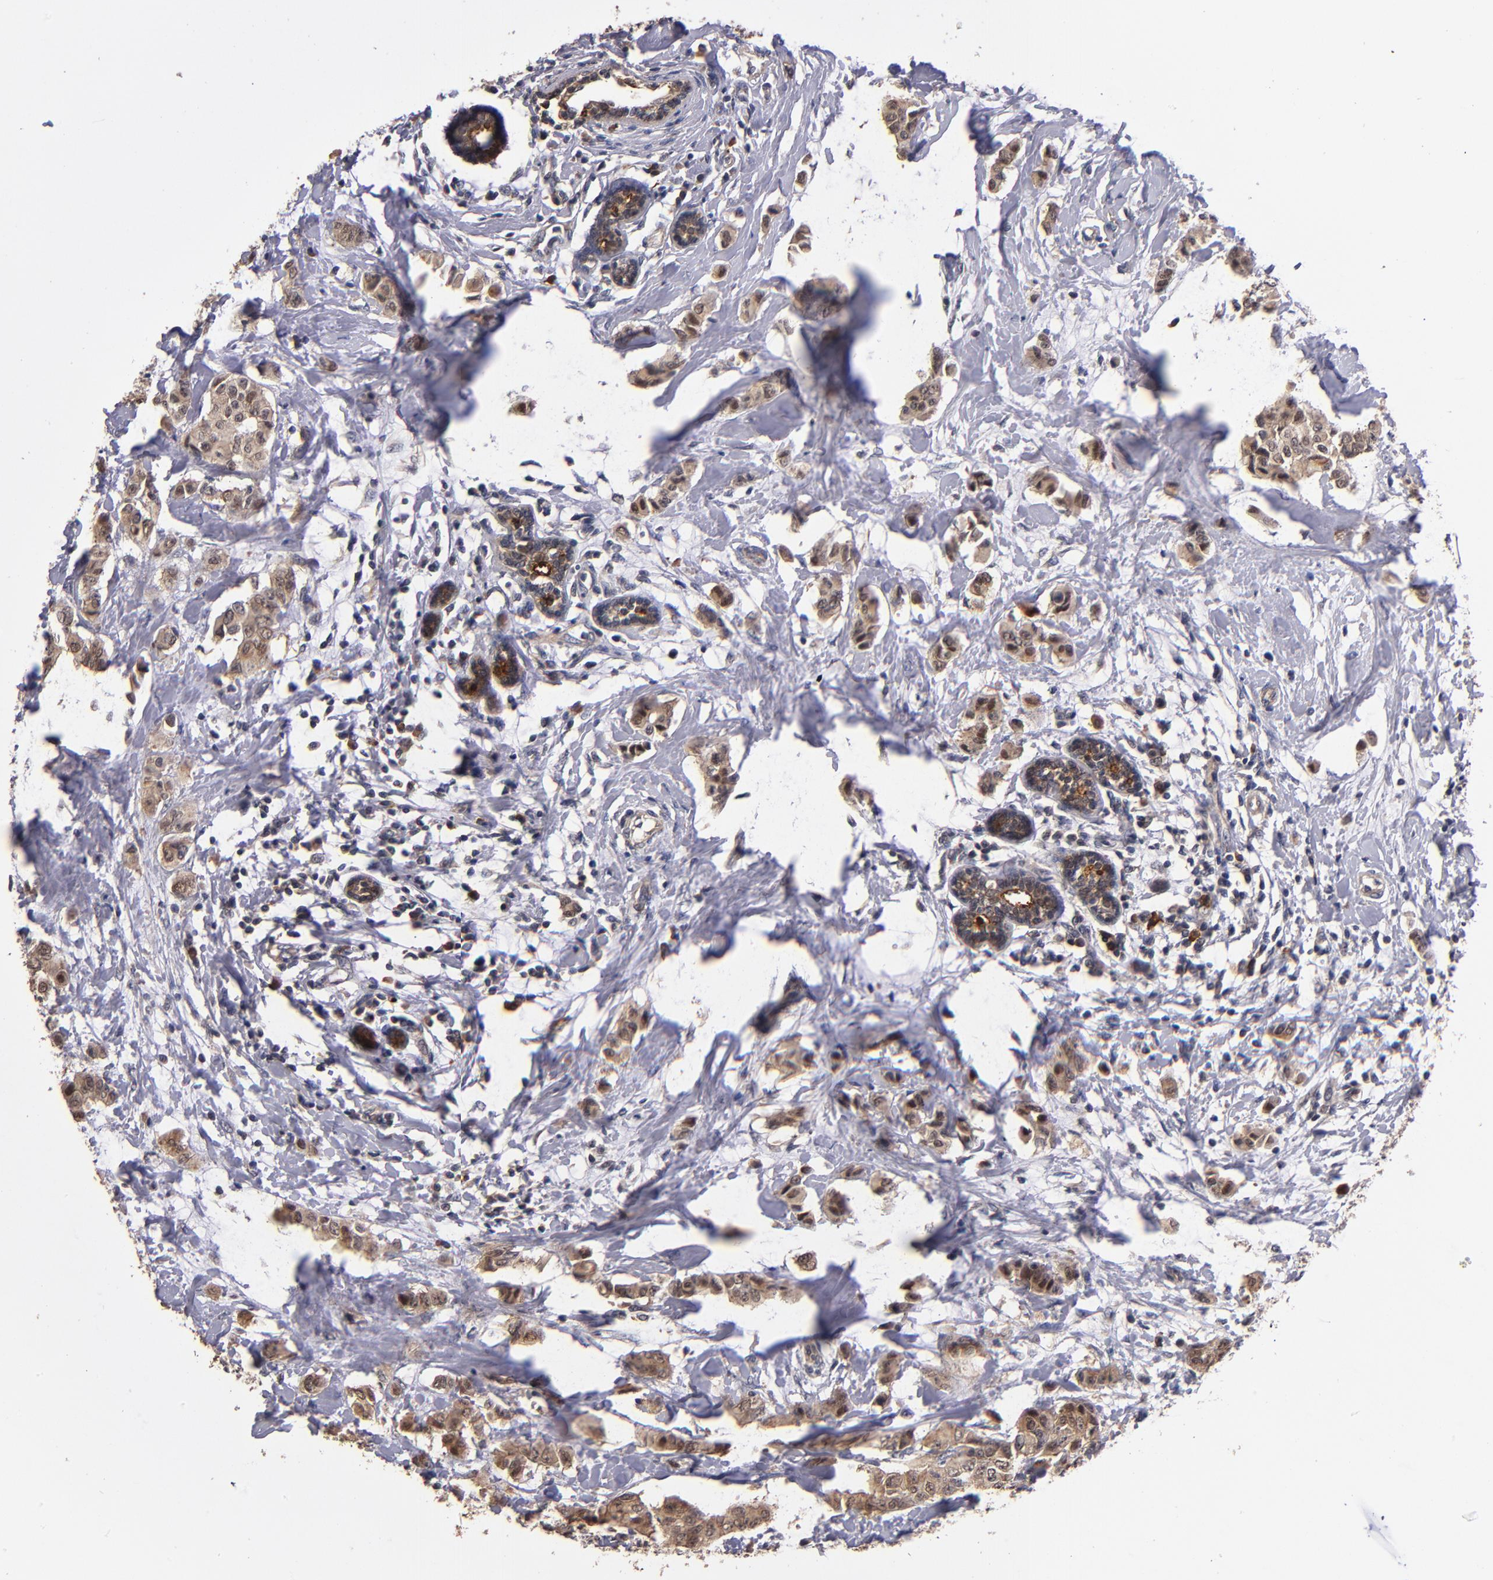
{"staining": {"intensity": "moderate", "quantity": ">75%", "location": "cytoplasmic/membranous"}, "tissue": "breast cancer", "cell_type": "Tumor cells", "image_type": "cancer", "snomed": [{"axis": "morphology", "description": "Duct carcinoma"}, {"axis": "topography", "description": "Breast"}], "caption": "Tumor cells demonstrate moderate cytoplasmic/membranous positivity in approximately >75% of cells in breast intraductal carcinoma.", "gene": "TTLL12", "patient": {"sex": "female", "age": 40}}